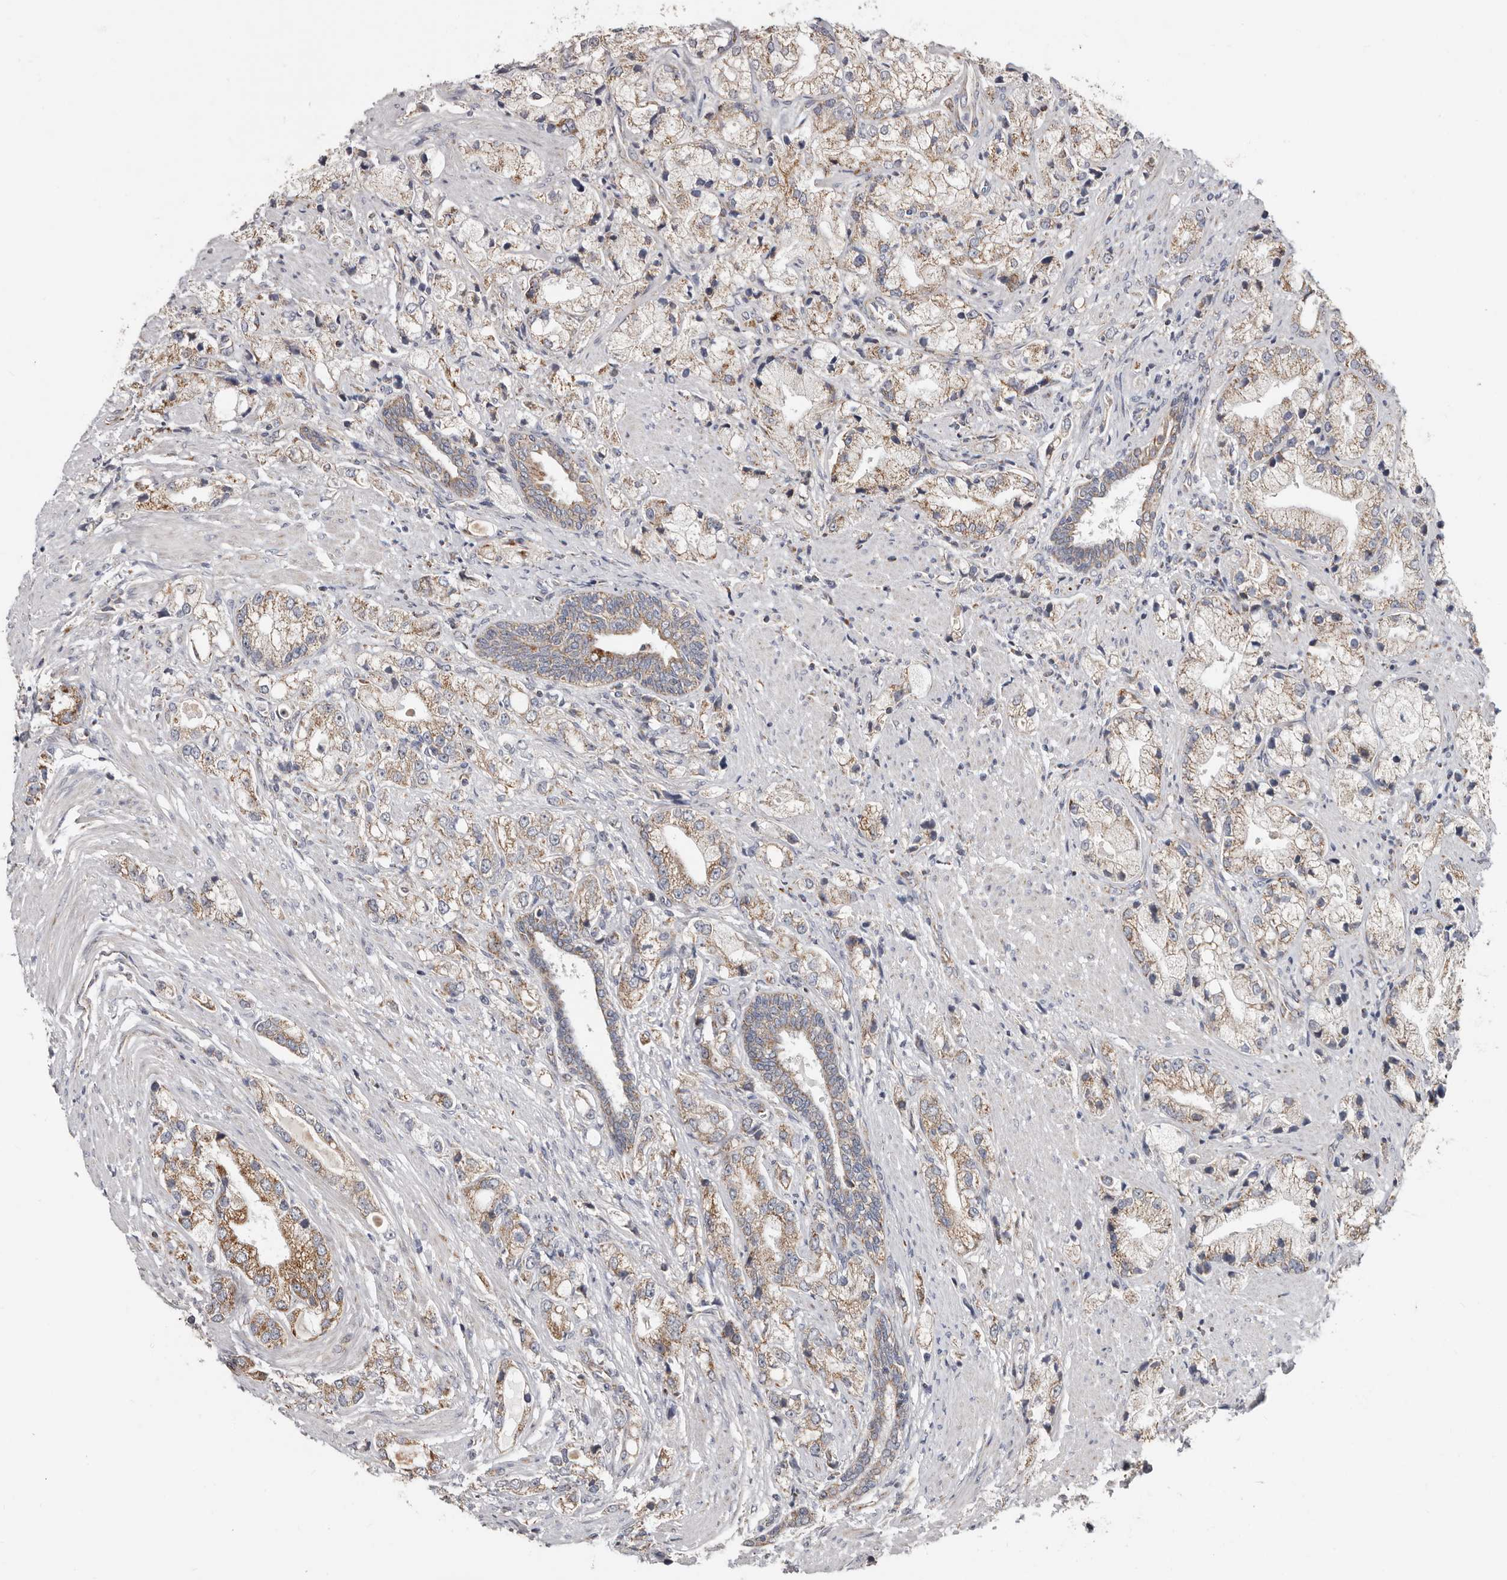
{"staining": {"intensity": "weak", "quantity": ">75%", "location": "cytoplasmic/membranous"}, "tissue": "prostate cancer", "cell_type": "Tumor cells", "image_type": "cancer", "snomed": [{"axis": "morphology", "description": "Adenocarcinoma, High grade"}, {"axis": "topography", "description": "Prostate"}], "caption": "Protein analysis of high-grade adenocarcinoma (prostate) tissue displays weak cytoplasmic/membranous staining in approximately >75% of tumor cells.", "gene": "MRPL18", "patient": {"sex": "male", "age": 50}}